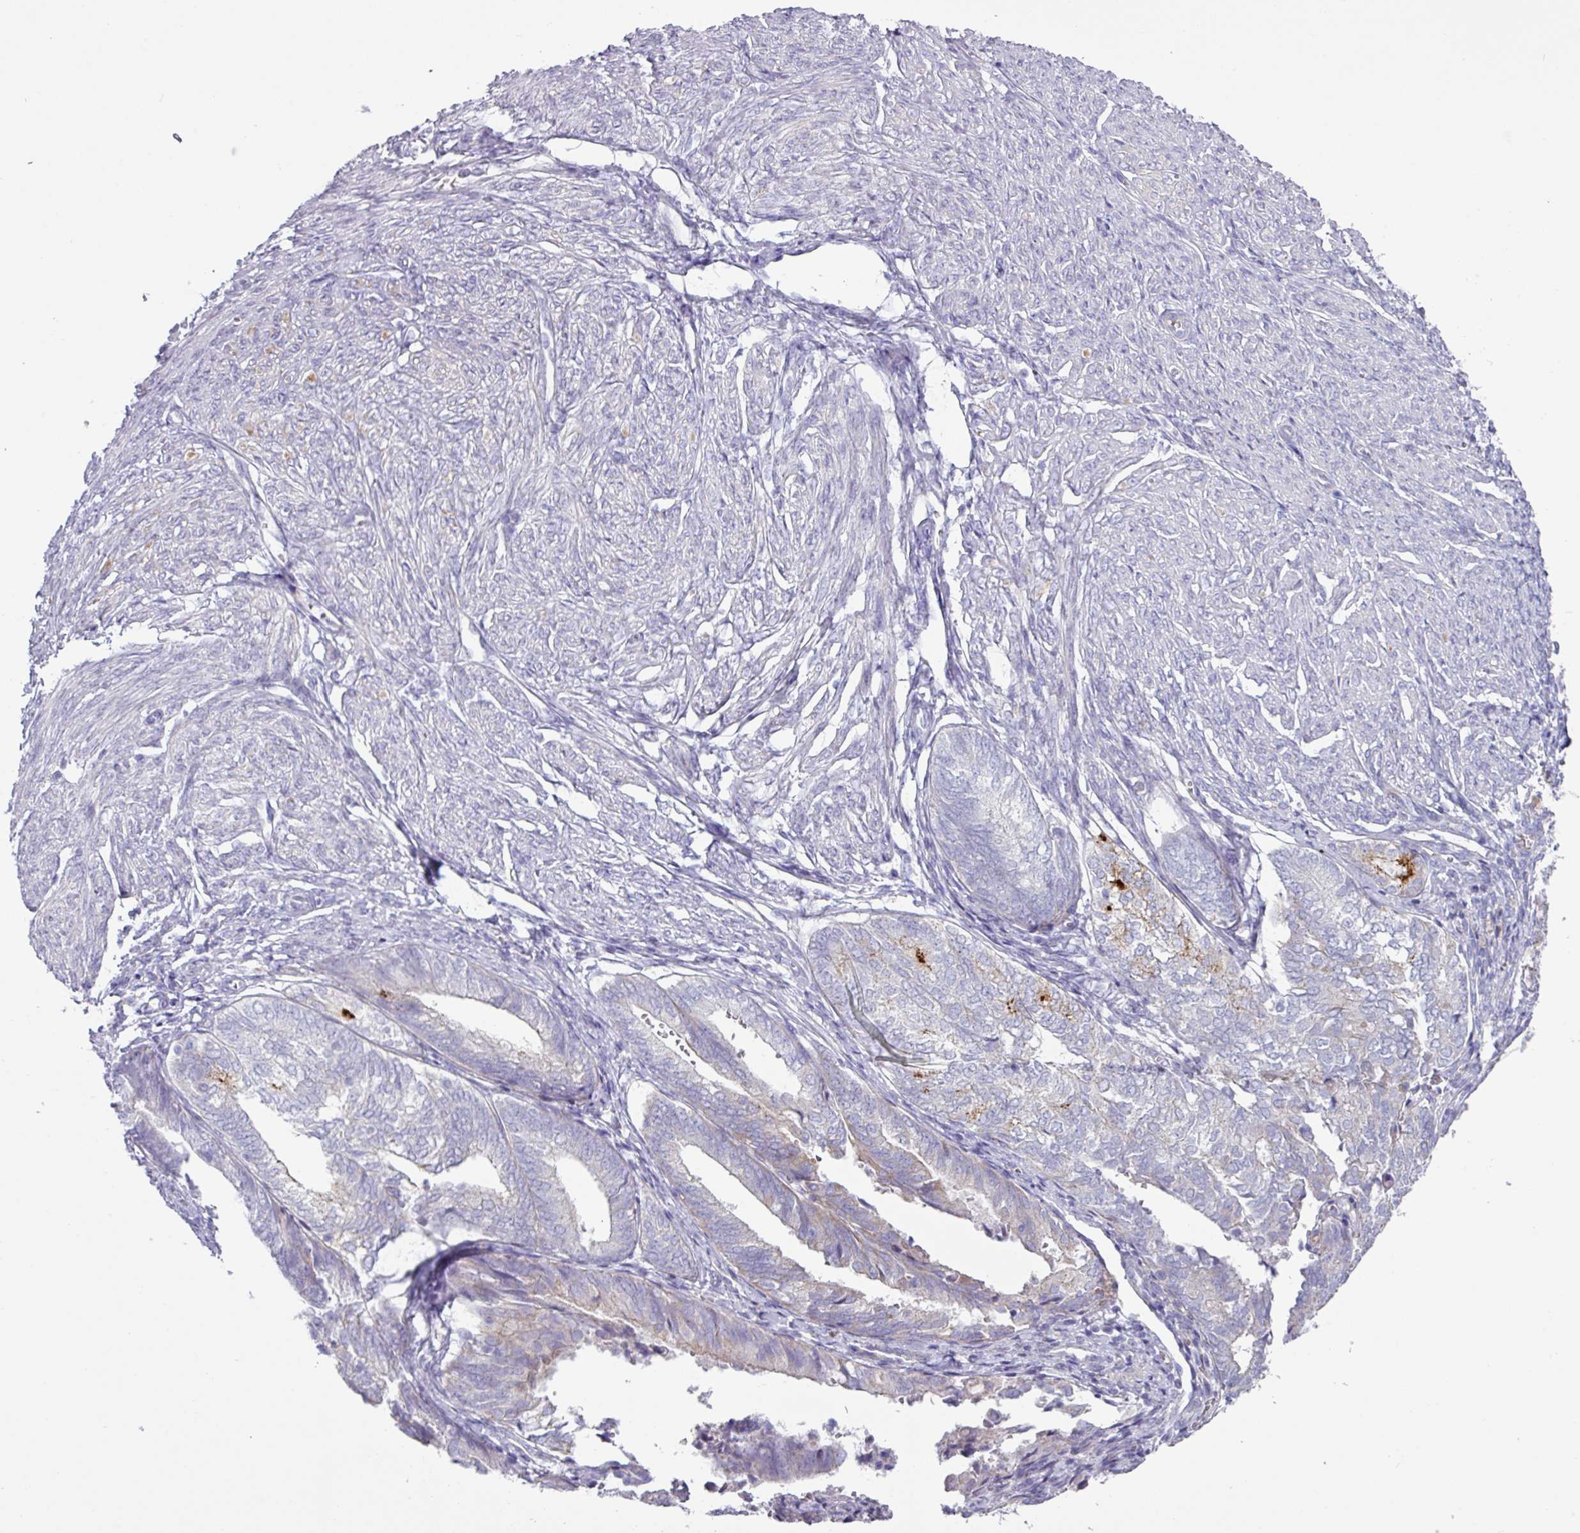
{"staining": {"intensity": "negative", "quantity": "none", "location": "none"}, "tissue": "endometrial cancer", "cell_type": "Tumor cells", "image_type": "cancer", "snomed": [{"axis": "morphology", "description": "Adenocarcinoma, NOS"}, {"axis": "topography", "description": "Endometrium"}], "caption": "The histopathology image reveals no staining of tumor cells in endometrial cancer (adenocarcinoma). The staining is performed using DAB (3,3'-diaminobenzidine) brown chromogen with nuclei counter-stained in using hematoxylin.", "gene": "RGS16", "patient": {"sex": "female", "age": 87}}